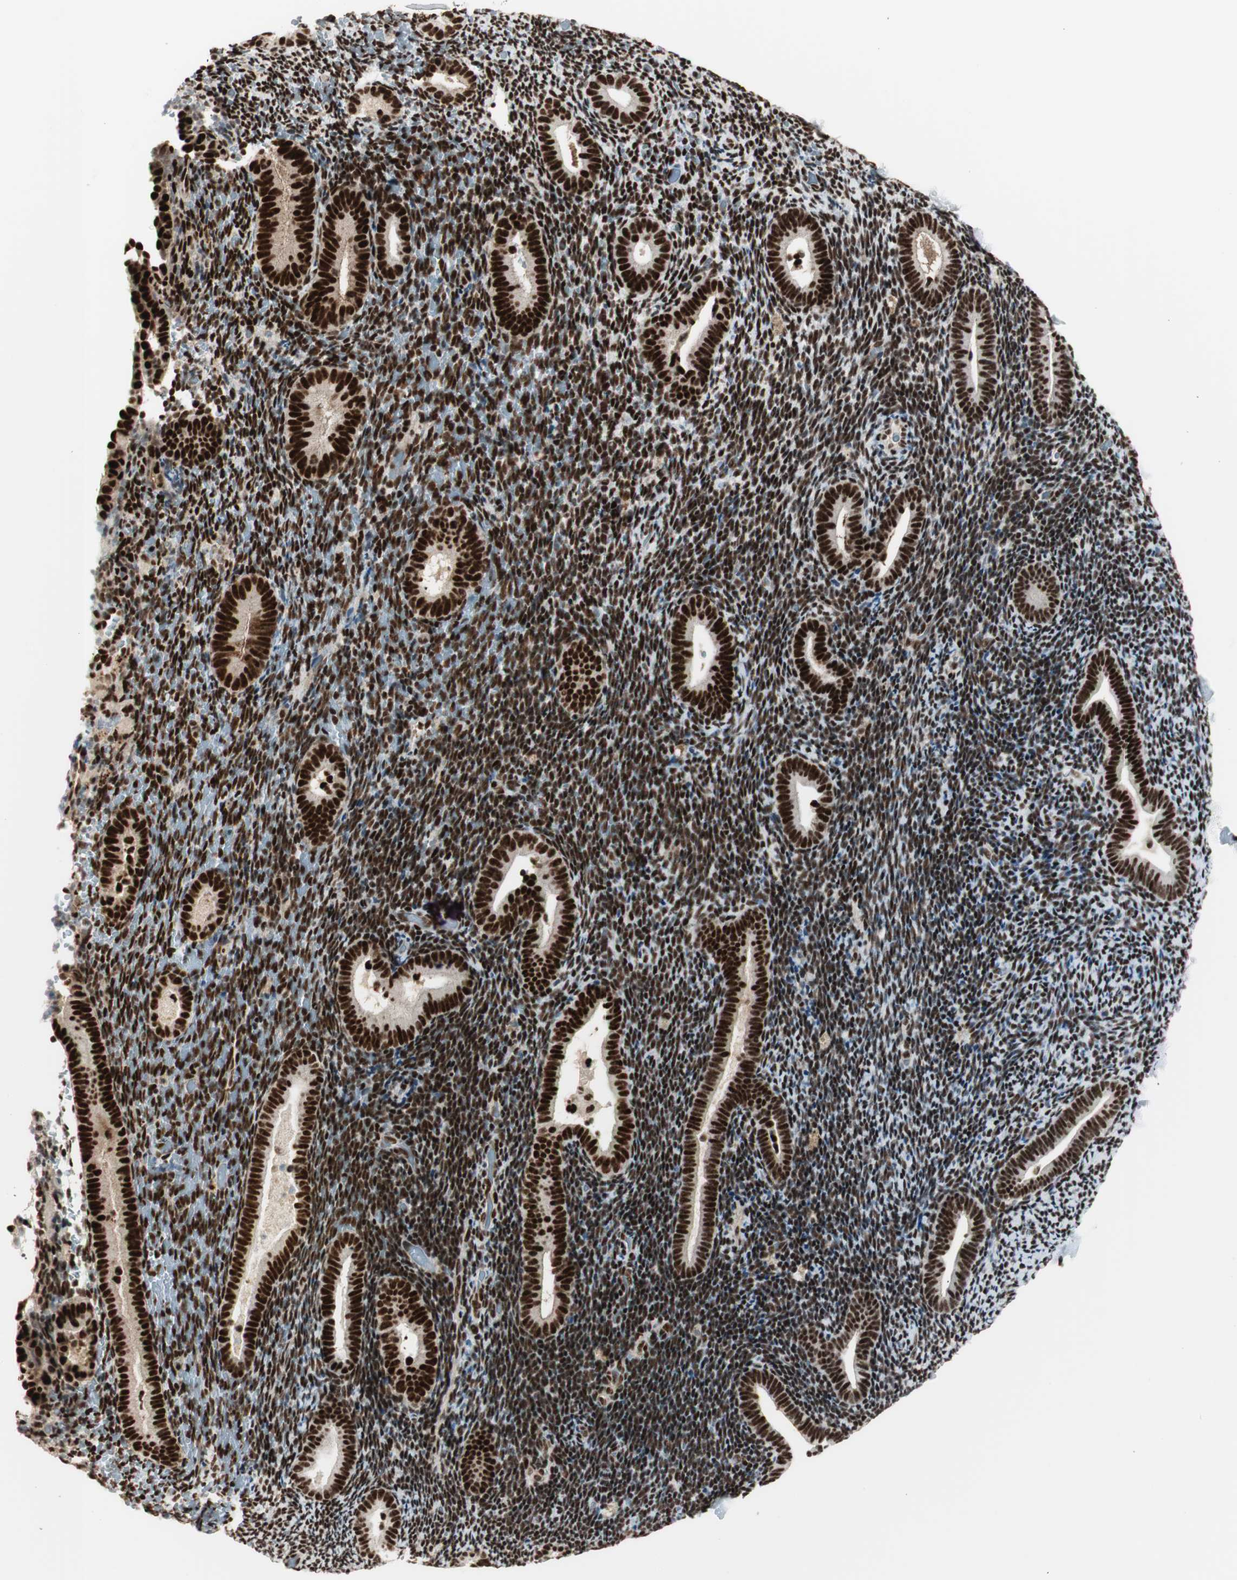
{"staining": {"intensity": "strong", "quantity": ">75%", "location": "nuclear"}, "tissue": "endometrium", "cell_type": "Cells in endometrial stroma", "image_type": "normal", "snomed": [{"axis": "morphology", "description": "Normal tissue, NOS"}, {"axis": "topography", "description": "Endometrium"}], "caption": "The histopathology image displays a brown stain indicating the presence of a protein in the nuclear of cells in endometrial stroma in endometrium. (brown staining indicates protein expression, while blue staining denotes nuclei).", "gene": "HEXIM1", "patient": {"sex": "female", "age": 51}}